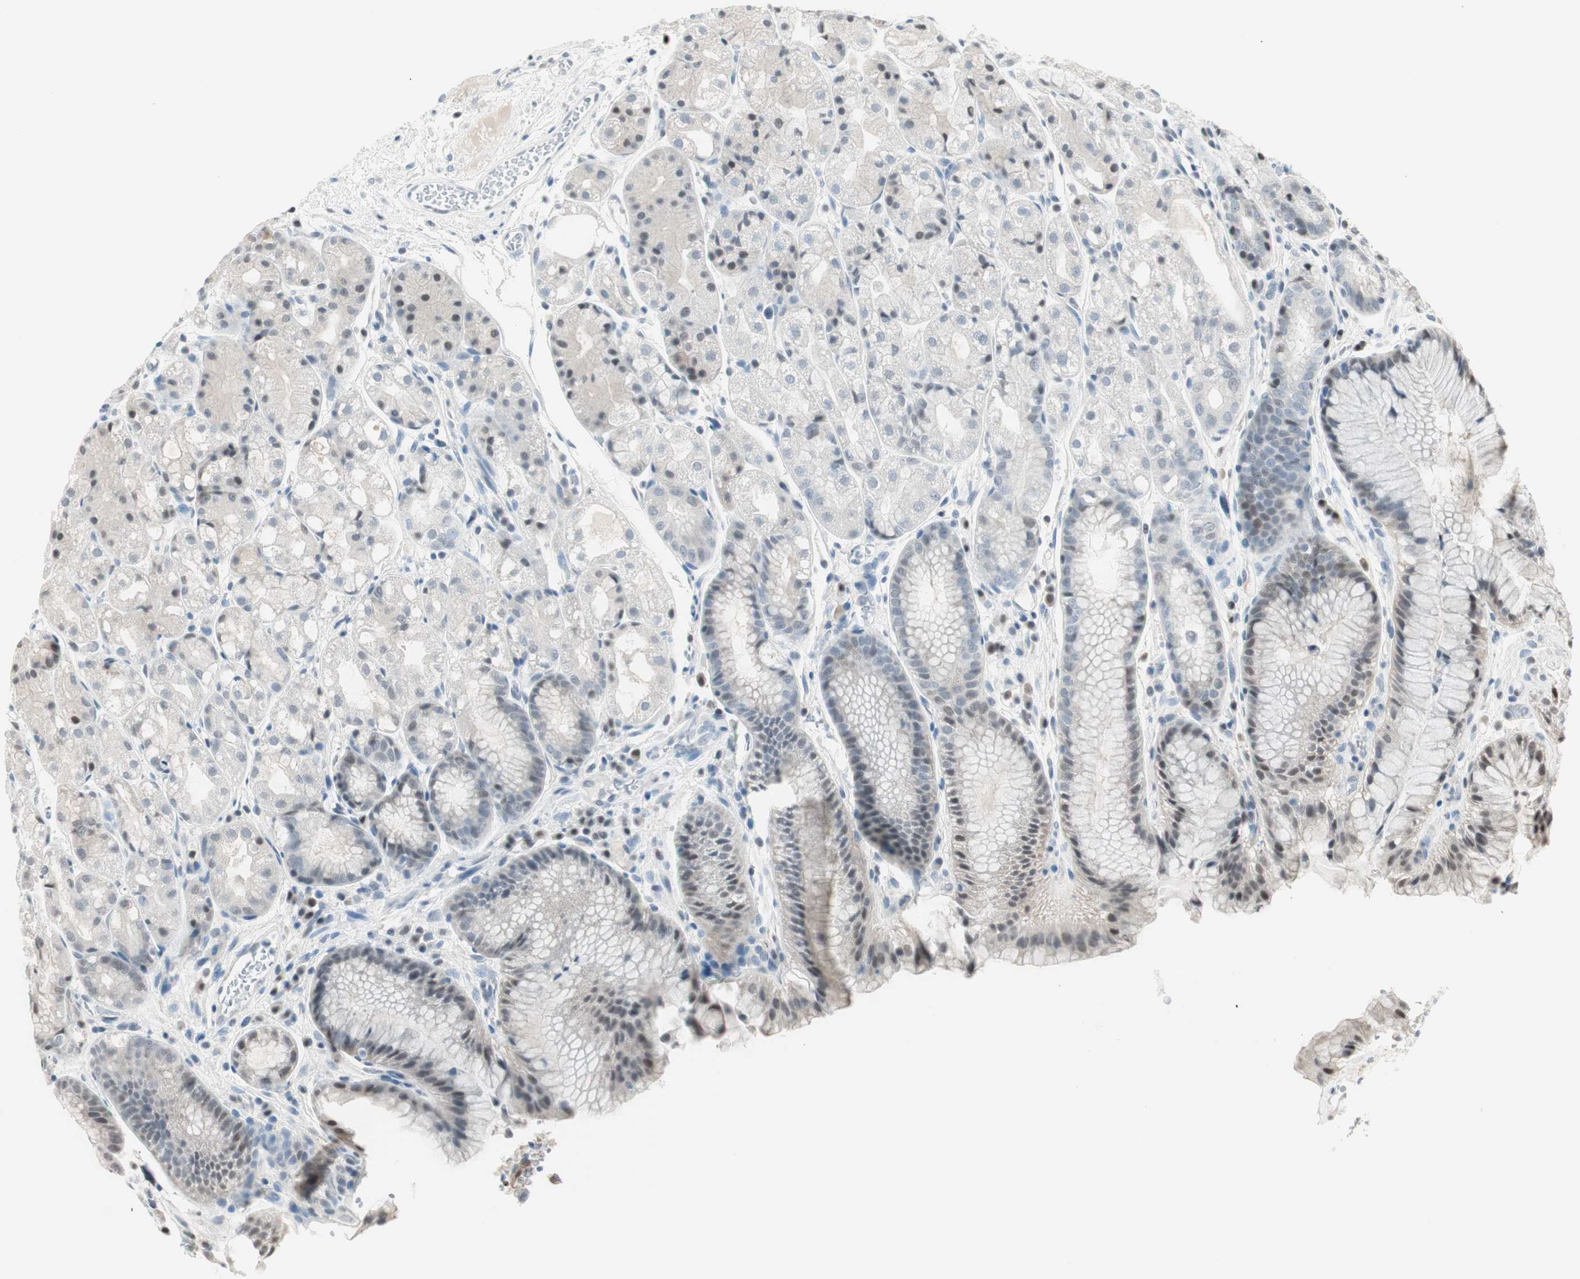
{"staining": {"intensity": "weak", "quantity": "<25%", "location": "nuclear"}, "tissue": "stomach", "cell_type": "Glandular cells", "image_type": "normal", "snomed": [{"axis": "morphology", "description": "Normal tissue, NOS"}, {"axis": "topography", "description": "Stomach, upper"}], "caption": "Immunohistochemical staining of benign human stomach demonstrates no significant positivity in glandular cells.", "gene": "LONP2", "patient": {"sex": "male", "age": 72}}